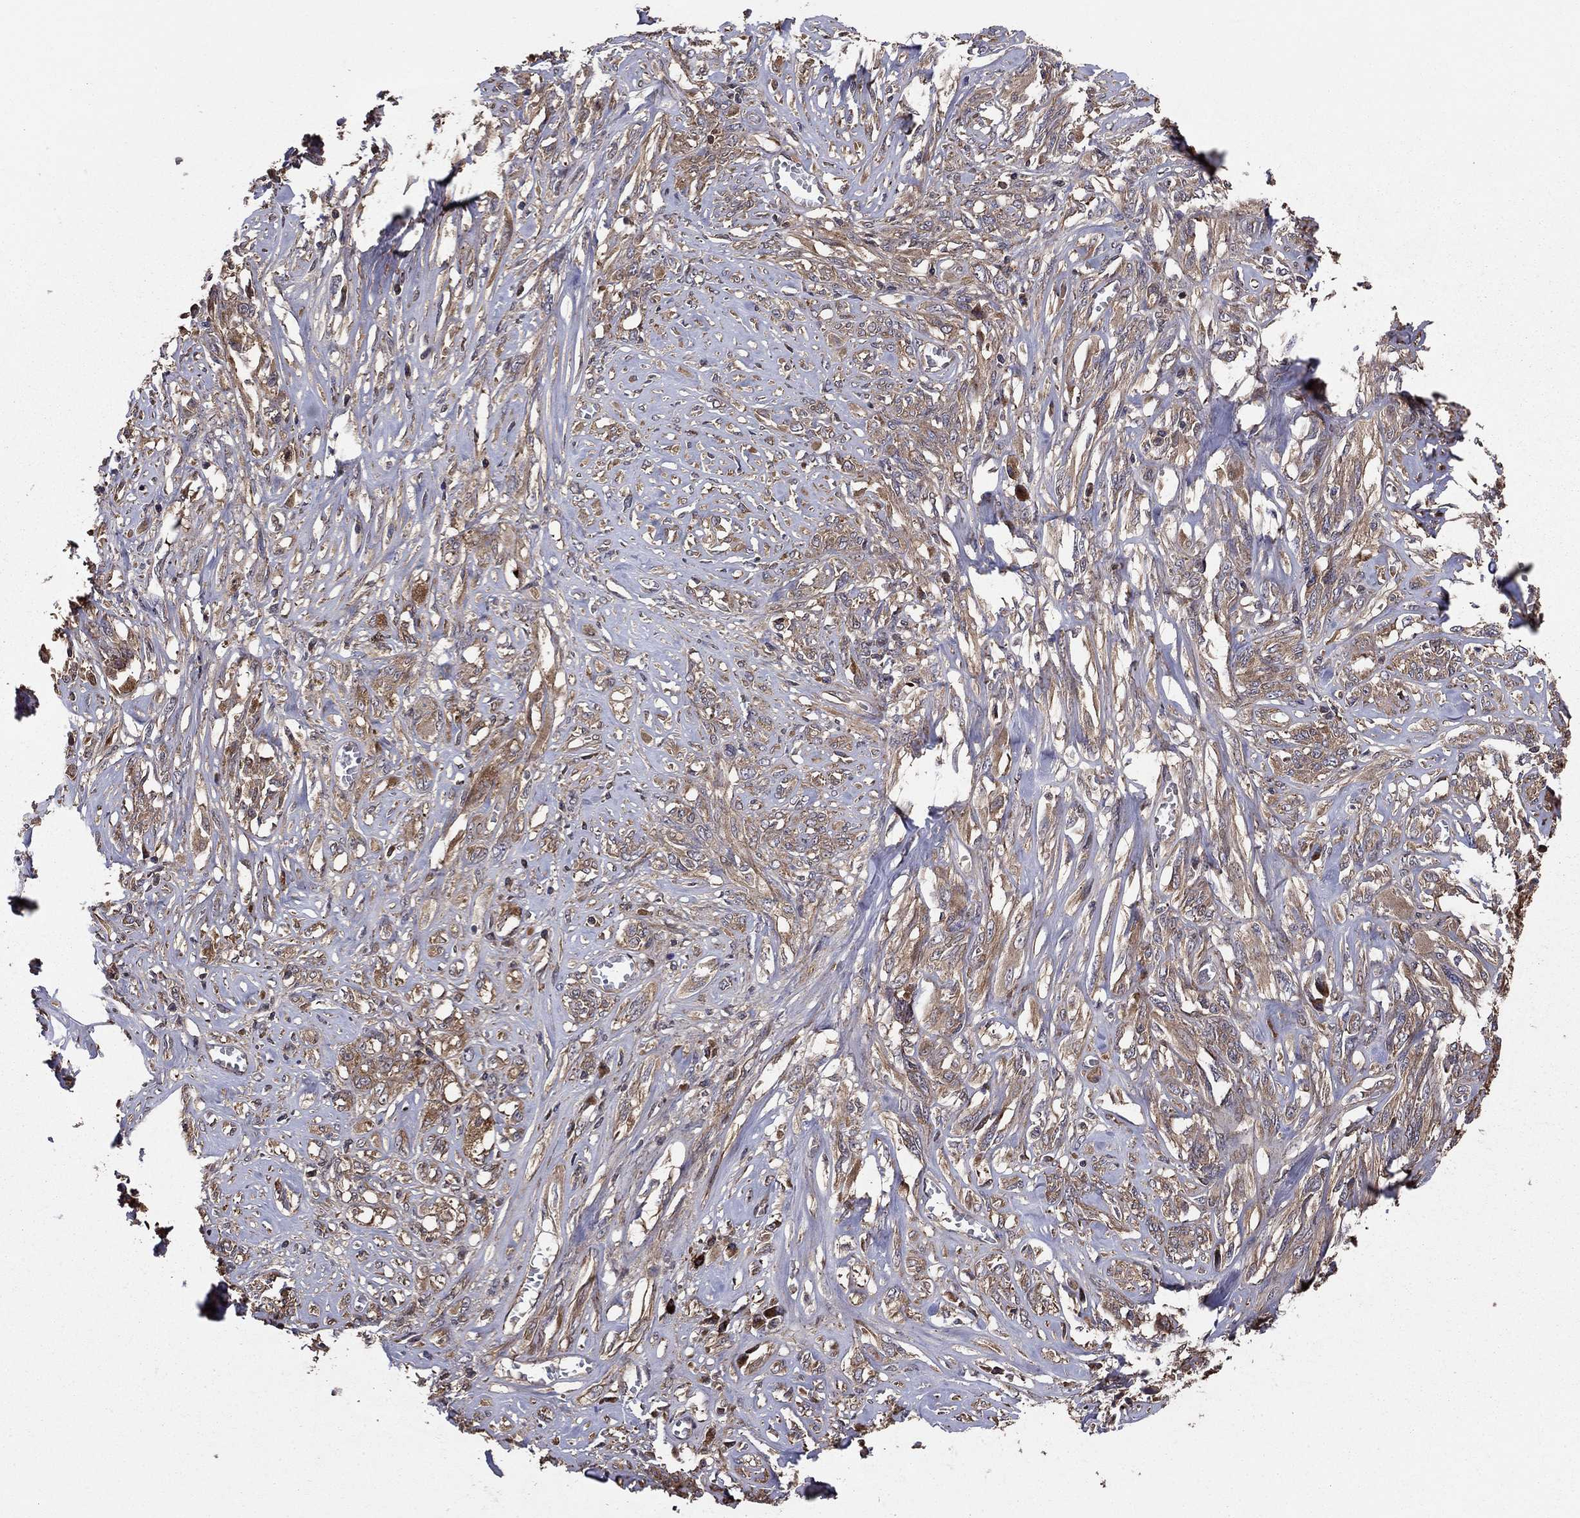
{"staining": {"intensity": "weak", "quantity": ">75%", "location": "cytoplasmic/membranous"}, "tissue": "melanoma", "cell_type": "Tumor cells", "image_type": "cancer", "snomed": [{"axis": "morphology", "description": "Malignant melanoma, NOS"}, {"axis": "topography", "description": "Skin"}], "caption": "Immunohistochemical staining of melanoma demonstrates weak cytoplasmic/membranous protein staining in approximately >75% of tumor cells.", "gene": "BABAM2", "patient": {"sex": "female", "age": 91}}